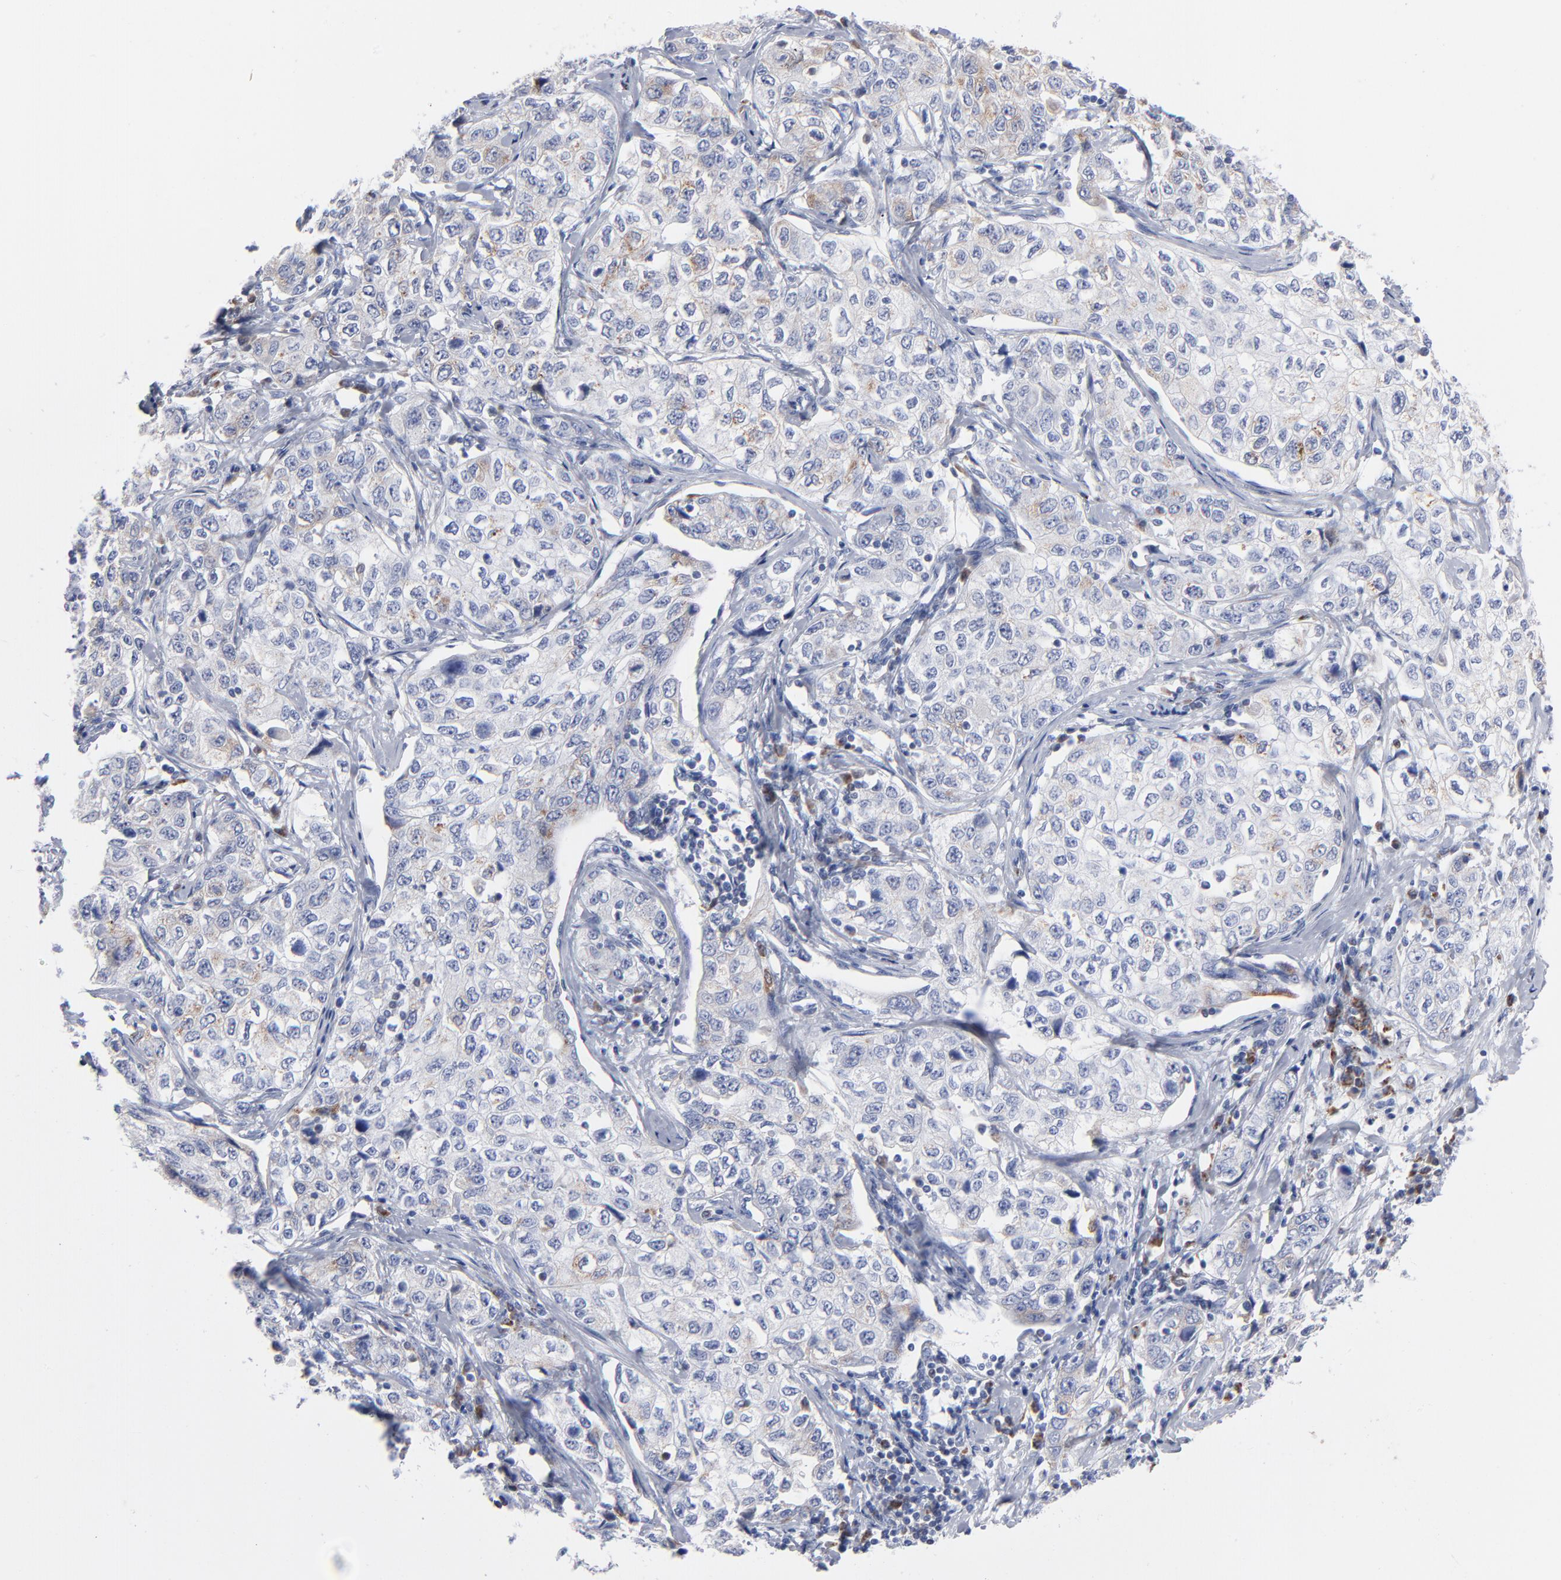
{"staining": {"intensity": "negative", "quantity": "none", "location": "none"}, "tissue": "stomach cancer", "cell_type": "Tumor cells", "image_type": "cancer", "snomed": [{"axis": "morphology", "description": "Adenocarcinoma, NOS"}, {"axis": "topography", "description": "Stomach"}], "caption": "This photomicrograph is of stomach cancer (adenocarcinoma) stained with immunohistochemistry (IHC) to label a protein in brown with the nuclei are counter-stained blue. There is no positivity in tumor cells.", "gene": "CHCHD10", "patient": {"sex": "male", "age": 48}}